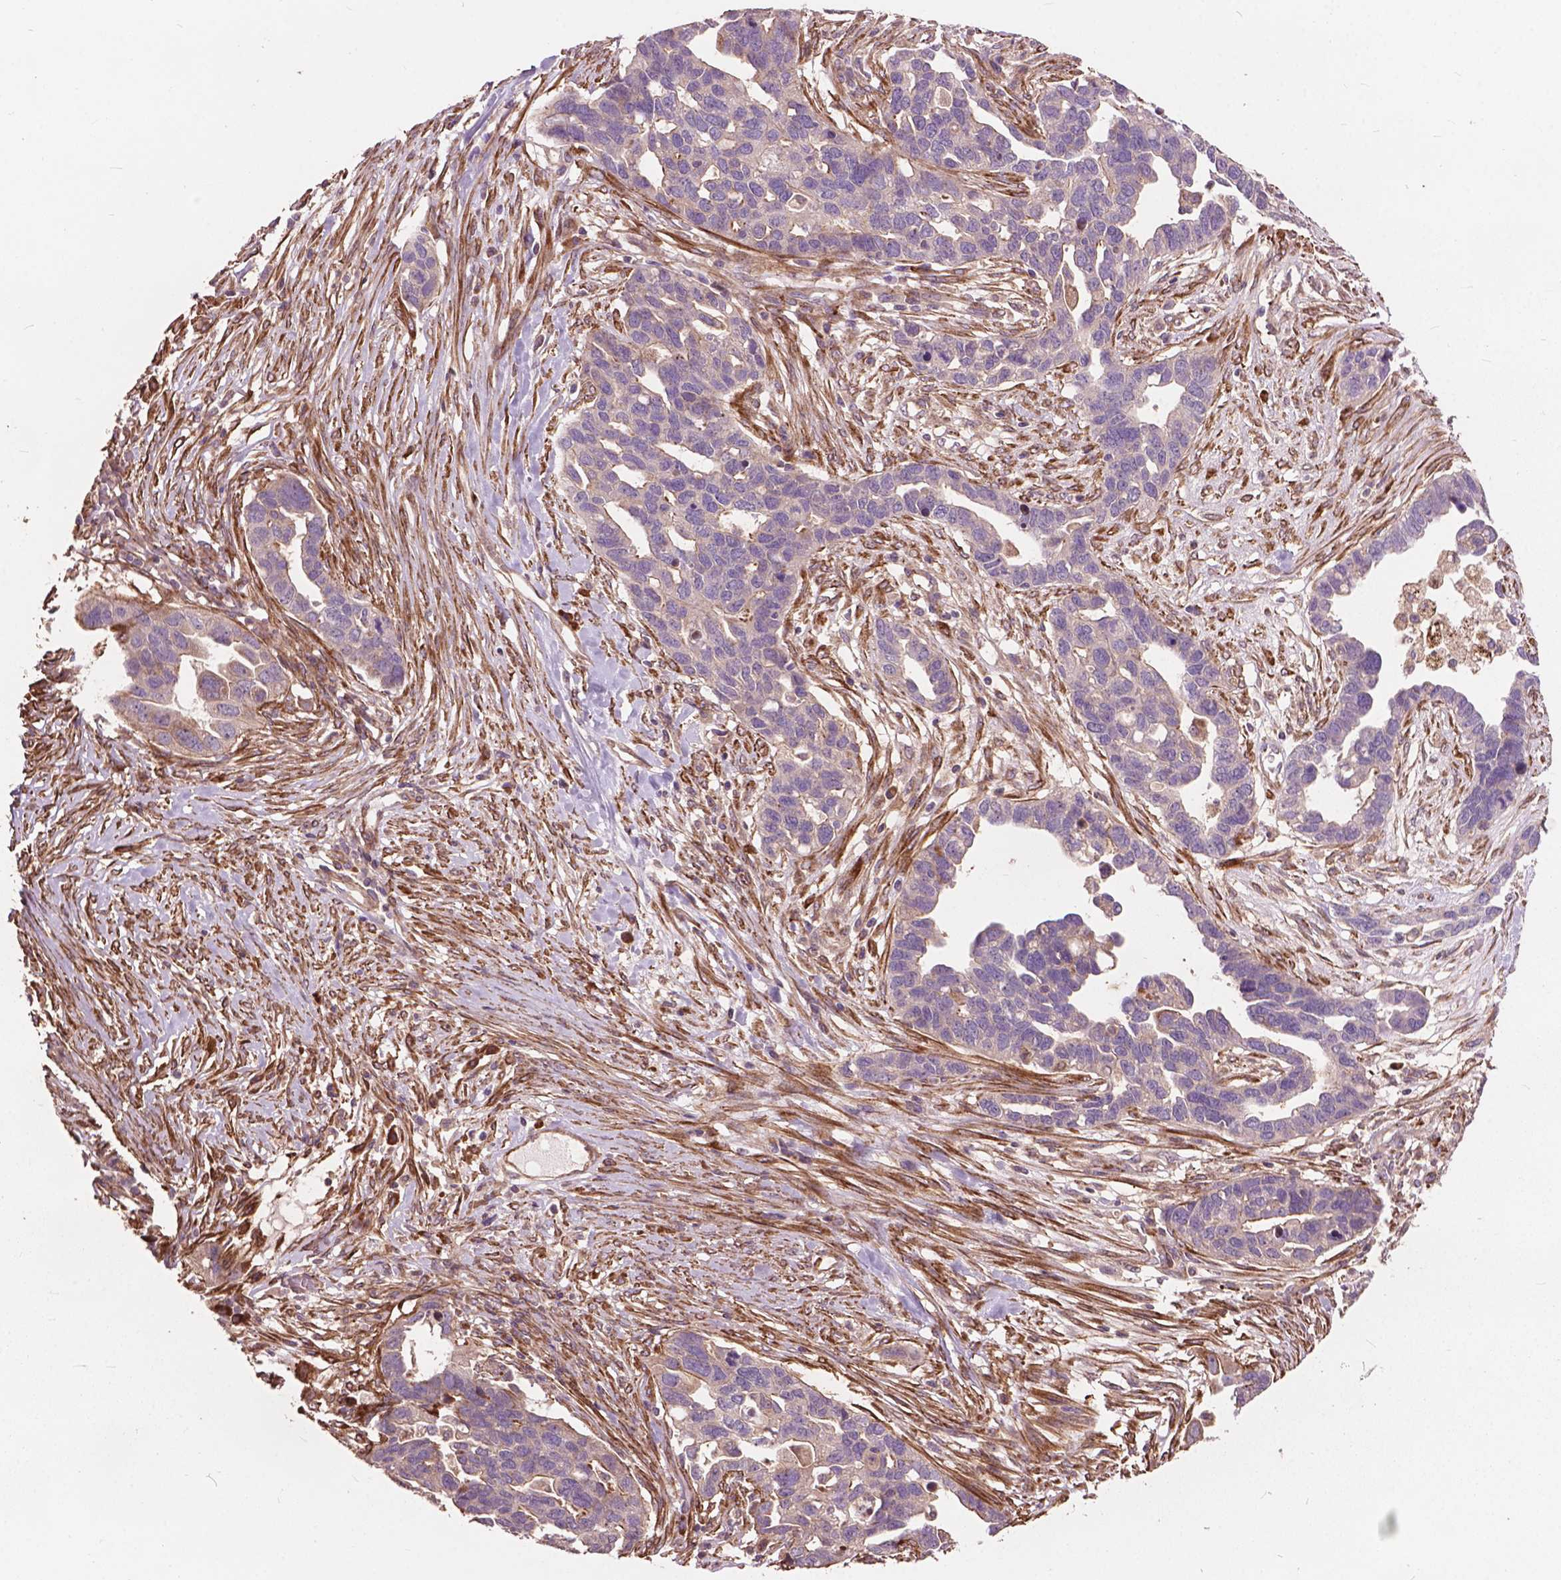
{"staining": {"intensity": "negative", "quantity": "none", "location": "none"}, "tissue": "ovarian cancer", "cell_type": "Tumor cells", "image_type": "cancer", "snomed": [{"axis": "morphology", "description": "Cystadenocarcinoma, serous, NOS"}, {"axis": "topography", "description": "Ovary"}], "caption": "The immunohistochemistry histopathology image has no significant expression in tumor cells of ovarian cancer tissue.", "gene": "FNIP1", "patient": {"sex": "female", "age": 54}}